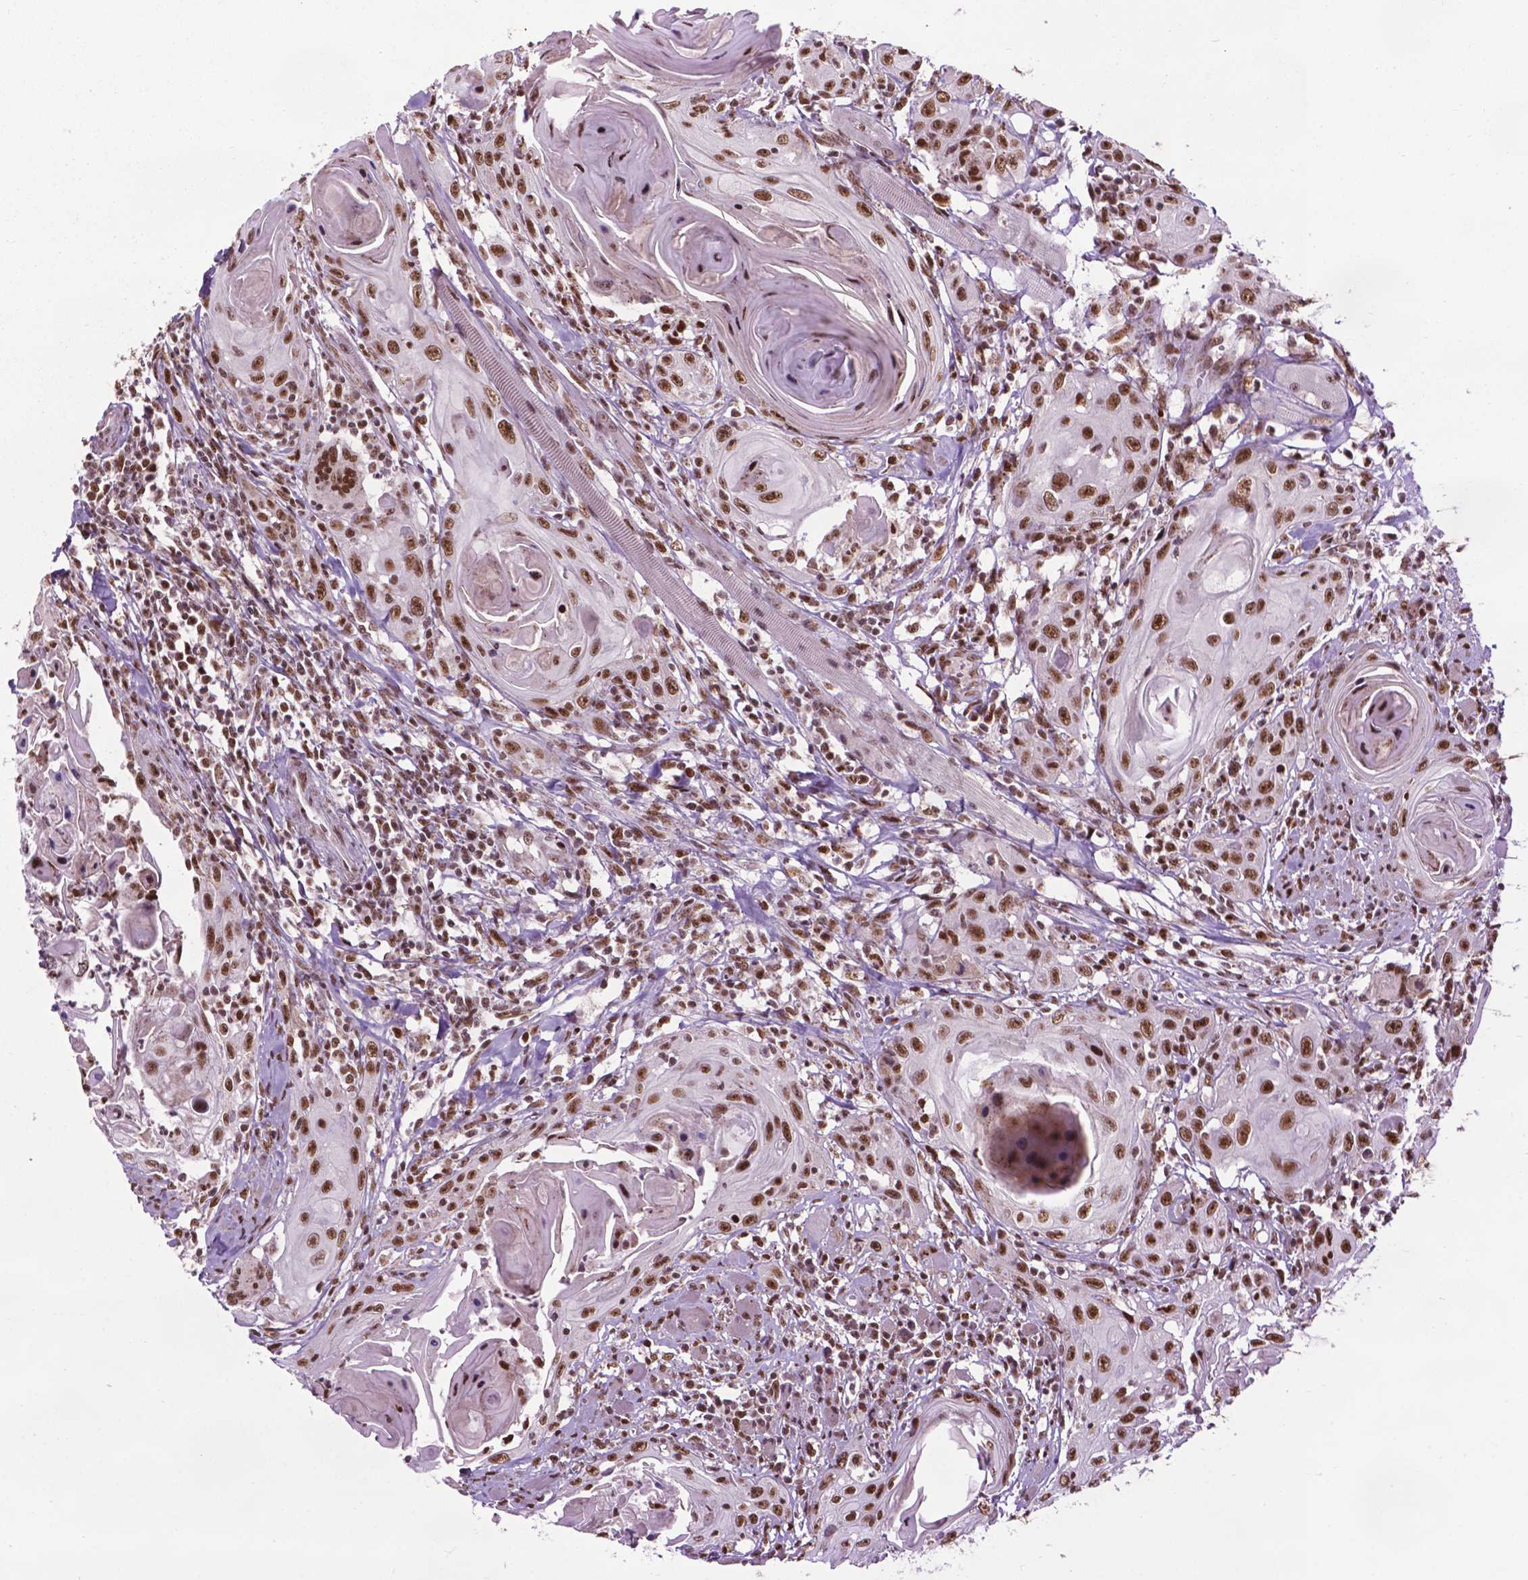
{"staining": {"intensity": "strong", "quantity": ">75%", "location": "nuclear"}, "tissue": "head and neck cancer", "cell_type": "Tumor cells", "image_type": "cancer", "snomed": [{"axis": "morphology", "description": "Squamous cell carcinoma, NOS"}, {"axis": "topography", "description": "Head-Neck"}], "caption": "This micrograph shows head and neck squamous cell carcinoma stained with immunohistochemistry to label a protein in brown. The nuclear of tumor cells show strong positivity for the protein. Nuclei are counter-stained blue.", "gene": "EAF1", "patient": {"sex": "female", "age": 80}}